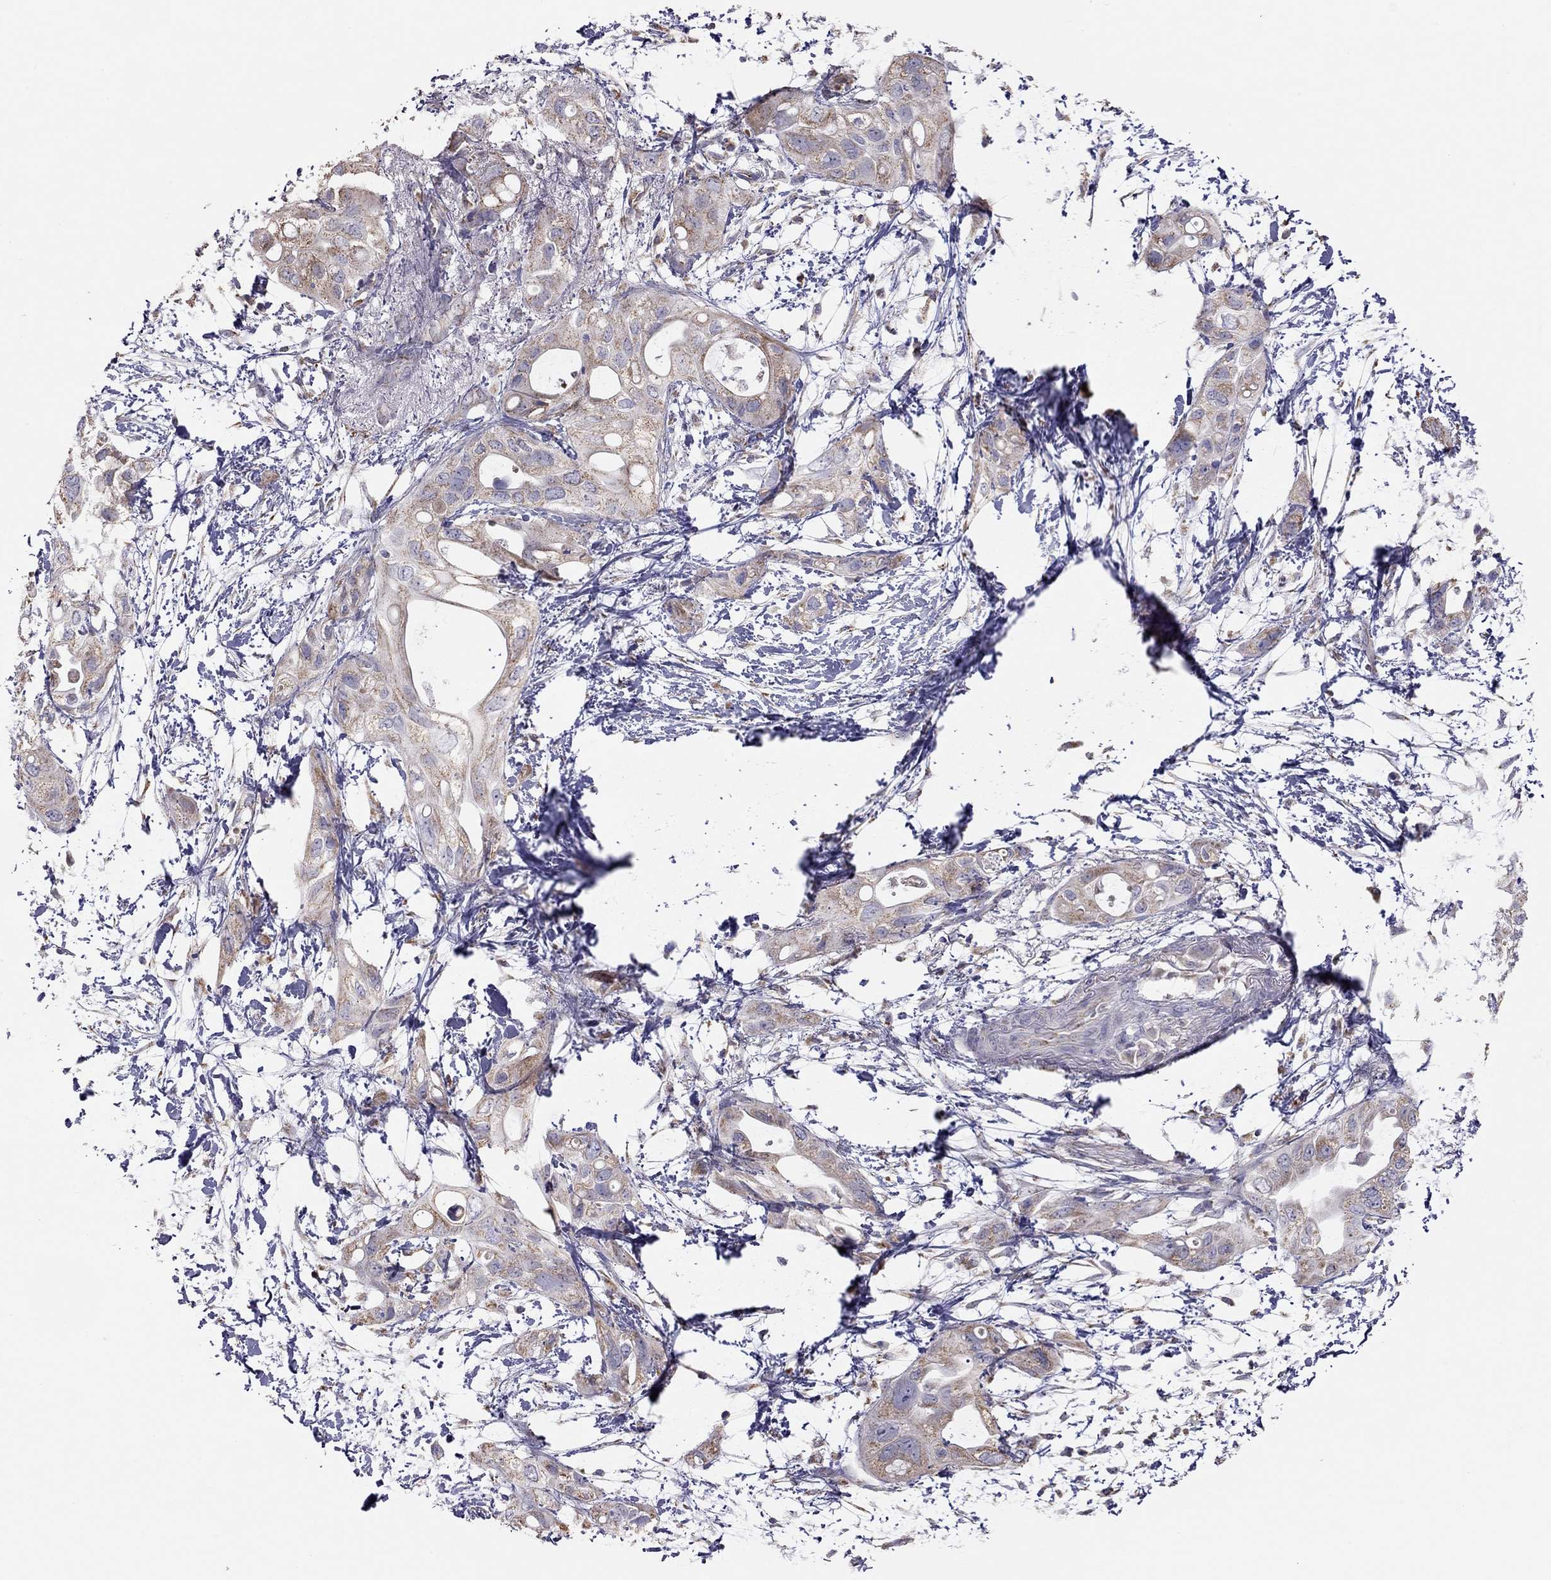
{"staining": {"intensity": "moderate", "quantity": "25%-75%", "location": "cytoplasmic/membranous"}, "tissue": "pancreatic cancer", "cell_type": "Tumor cells", "image_type": "cancer", "snomed": [{"axis": "morphology", "description": "Adenocarcinoma, NOS"}, {"axis": "topography", "description": "Pancreas"}], "caption": "Pancreatic cancer (adenocarcinoma) stained with immunohistochemistry reveals moderate cytoplasmic/membranous staining in approximately 25%-75% of tumor cells.", "gene": "LRIT3", "patient": {"sex": "female", "age": 72}}